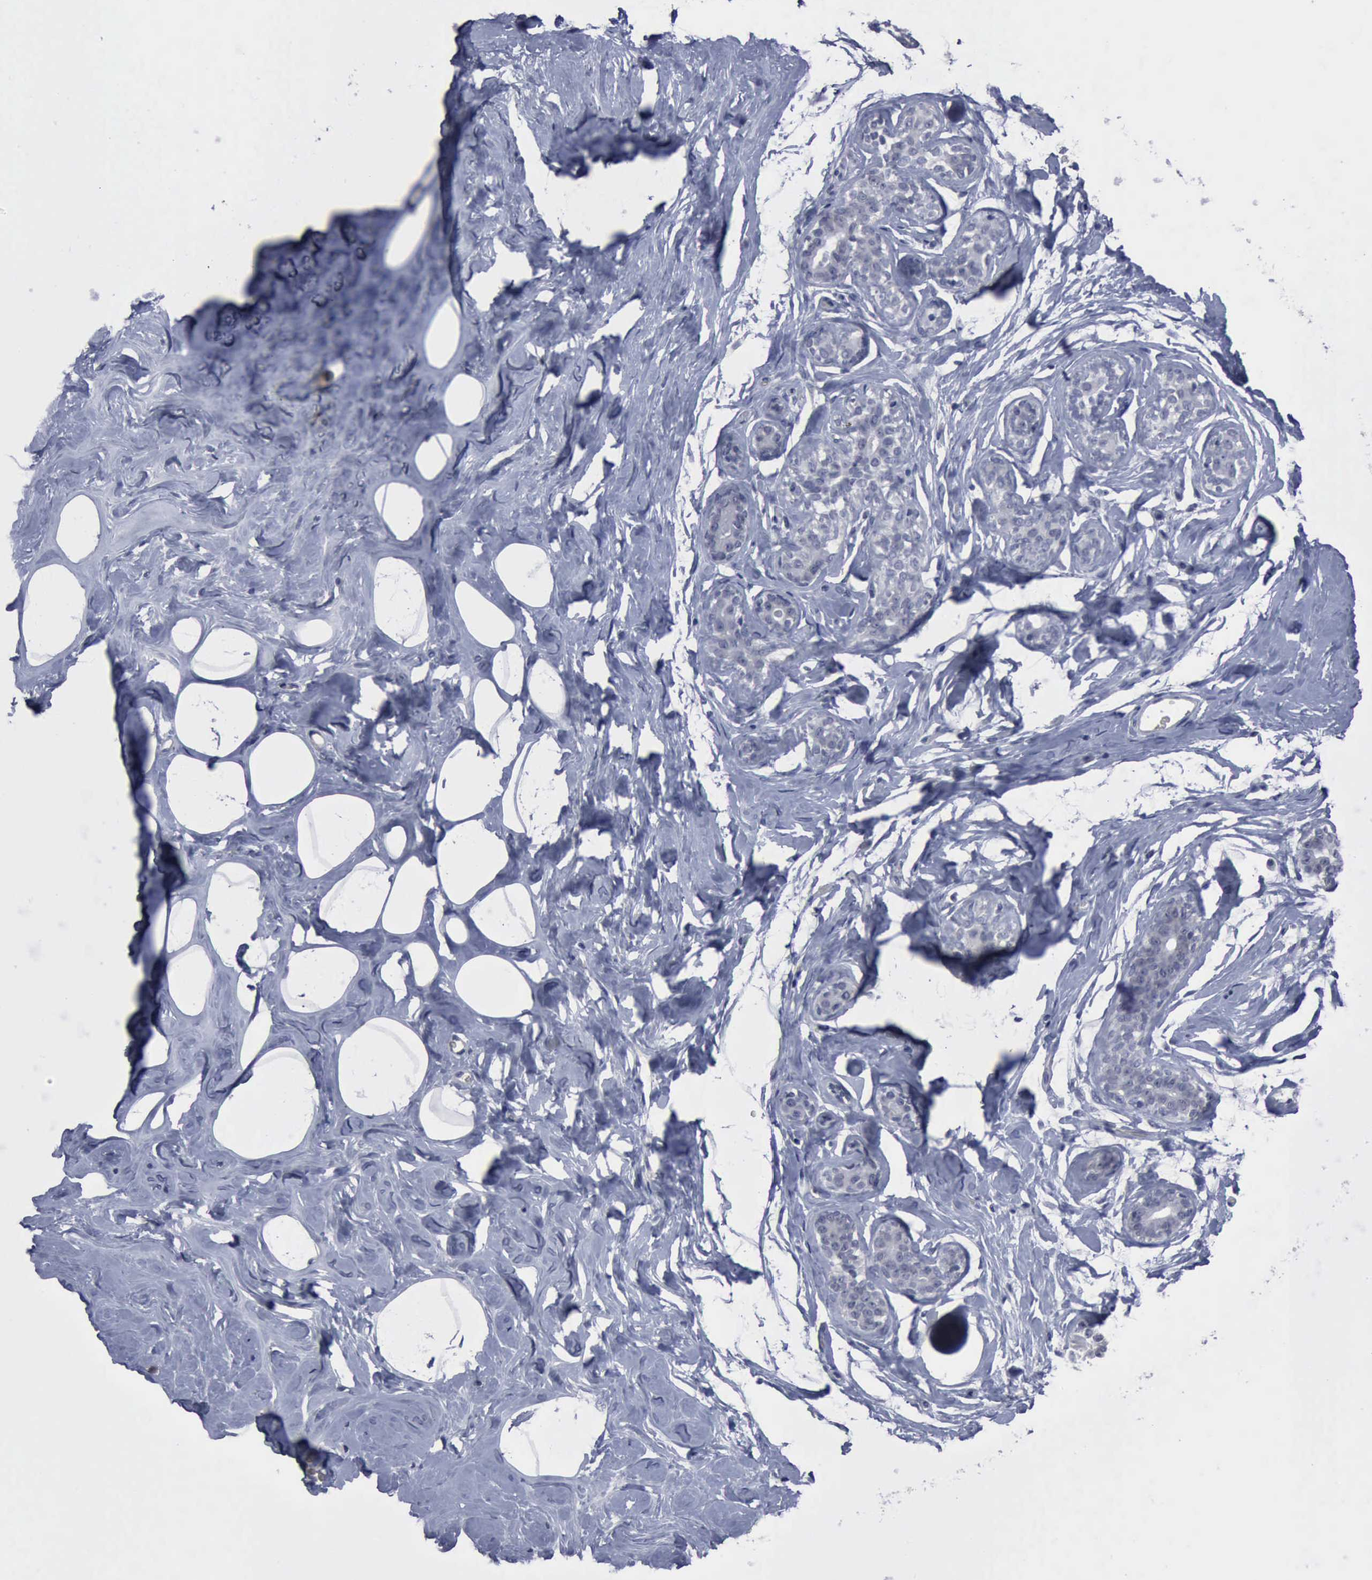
{"staining": {"intensity": "negative", "quantity": "none", "location": "none"}, "tissue": "breast", "cell_type": "Adipocytes", "image_type": "normal", "snomed": [{"axis": "morphology", "description": "Normal tissue, NOS"}, {"axis": "morphology", "description": "Fibrosis, NOS"}, {"axis": "topography", "description": "Breast"}], "caption": "Immunohistochemistry of benign breast exhibits no expression in adipocytes.", "gene": "MYO18B", "patient": {"sex": "female", "age": 39}}